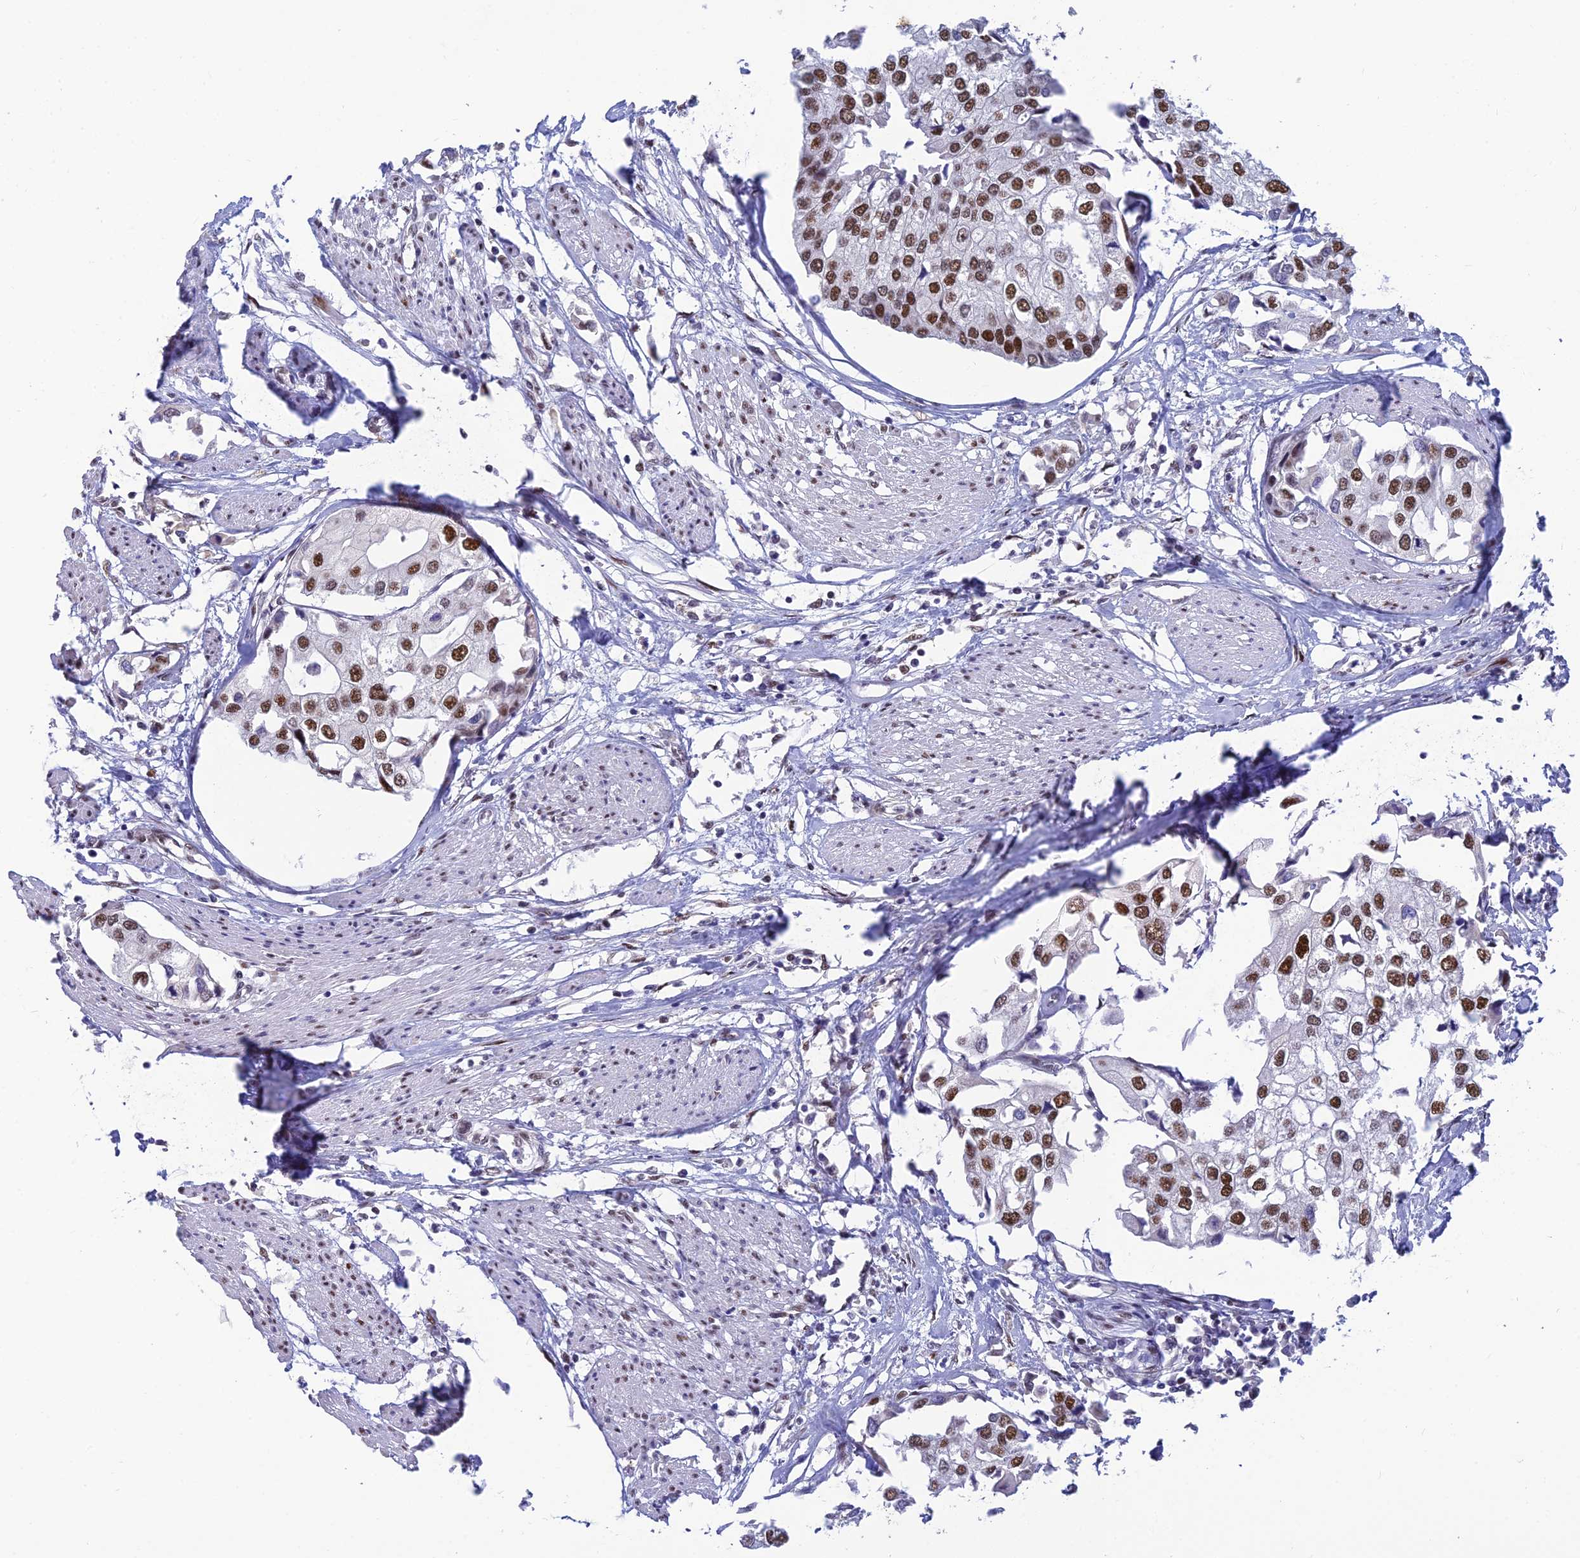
{"staining": {"intensity": "moderate", "quantity": ">75%", "location": "nuclear"}, "tissue": "urothelial cancer", "cell_type": "Tumor cells", "image_type": "cancer", "snomed": [{"axis": "morphology", "description": "Urothelial carcinoma, High grade"}, {"axis": "topography", "description": "Urinary bladder"}], "caption": "Moderate nuclear staining is seen in about >75% of tumor cells in high-grade urothelial carcinoma.", "gene": "CLK4", "patient": {"sex": "male", "age": 64}}